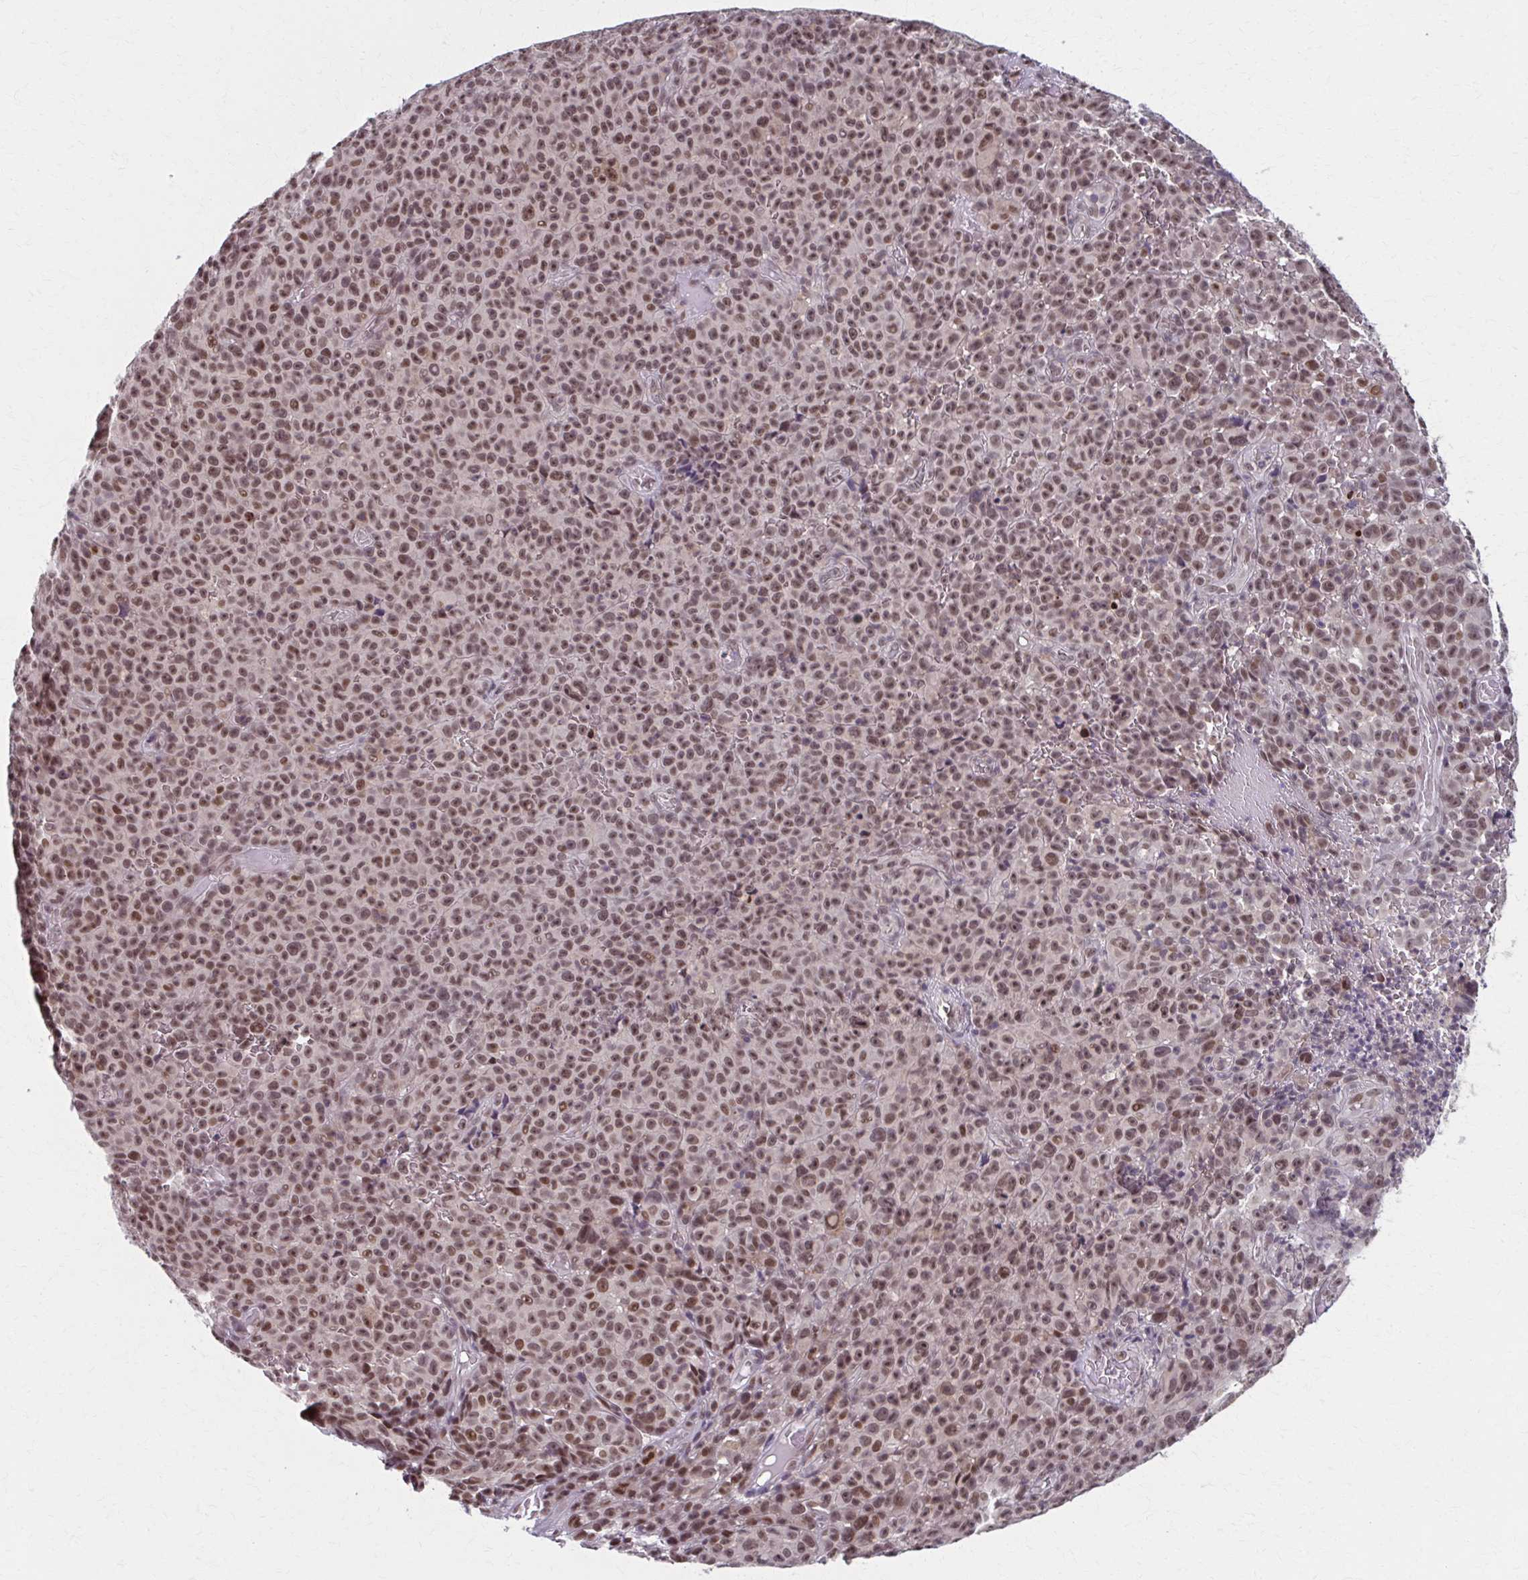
{"staining": {"intensity": "moderate", "quantity": ">75%", "location": "nuclear"}, "tissue": "melanoma", "cell_type": "Tumor cells", "image_type": "cancer", "snomed": [{"axis": "morphology", "description": "Malignant melanoma, NOS"}, {"axis": "topography", "description": "Skin"}], "caption": "Brown immunohistochemical staining in human melanoma demonstrates moderate nuclear expression in about >75% of tumor cells. The staining was performed using DAB to visualize the protein expression in brown, while the nuclei were stained in blue with hematoxylin (Magnification: 20x).", "gene": "SETBP1", "patient": {"sex": "female", "age": 82}}